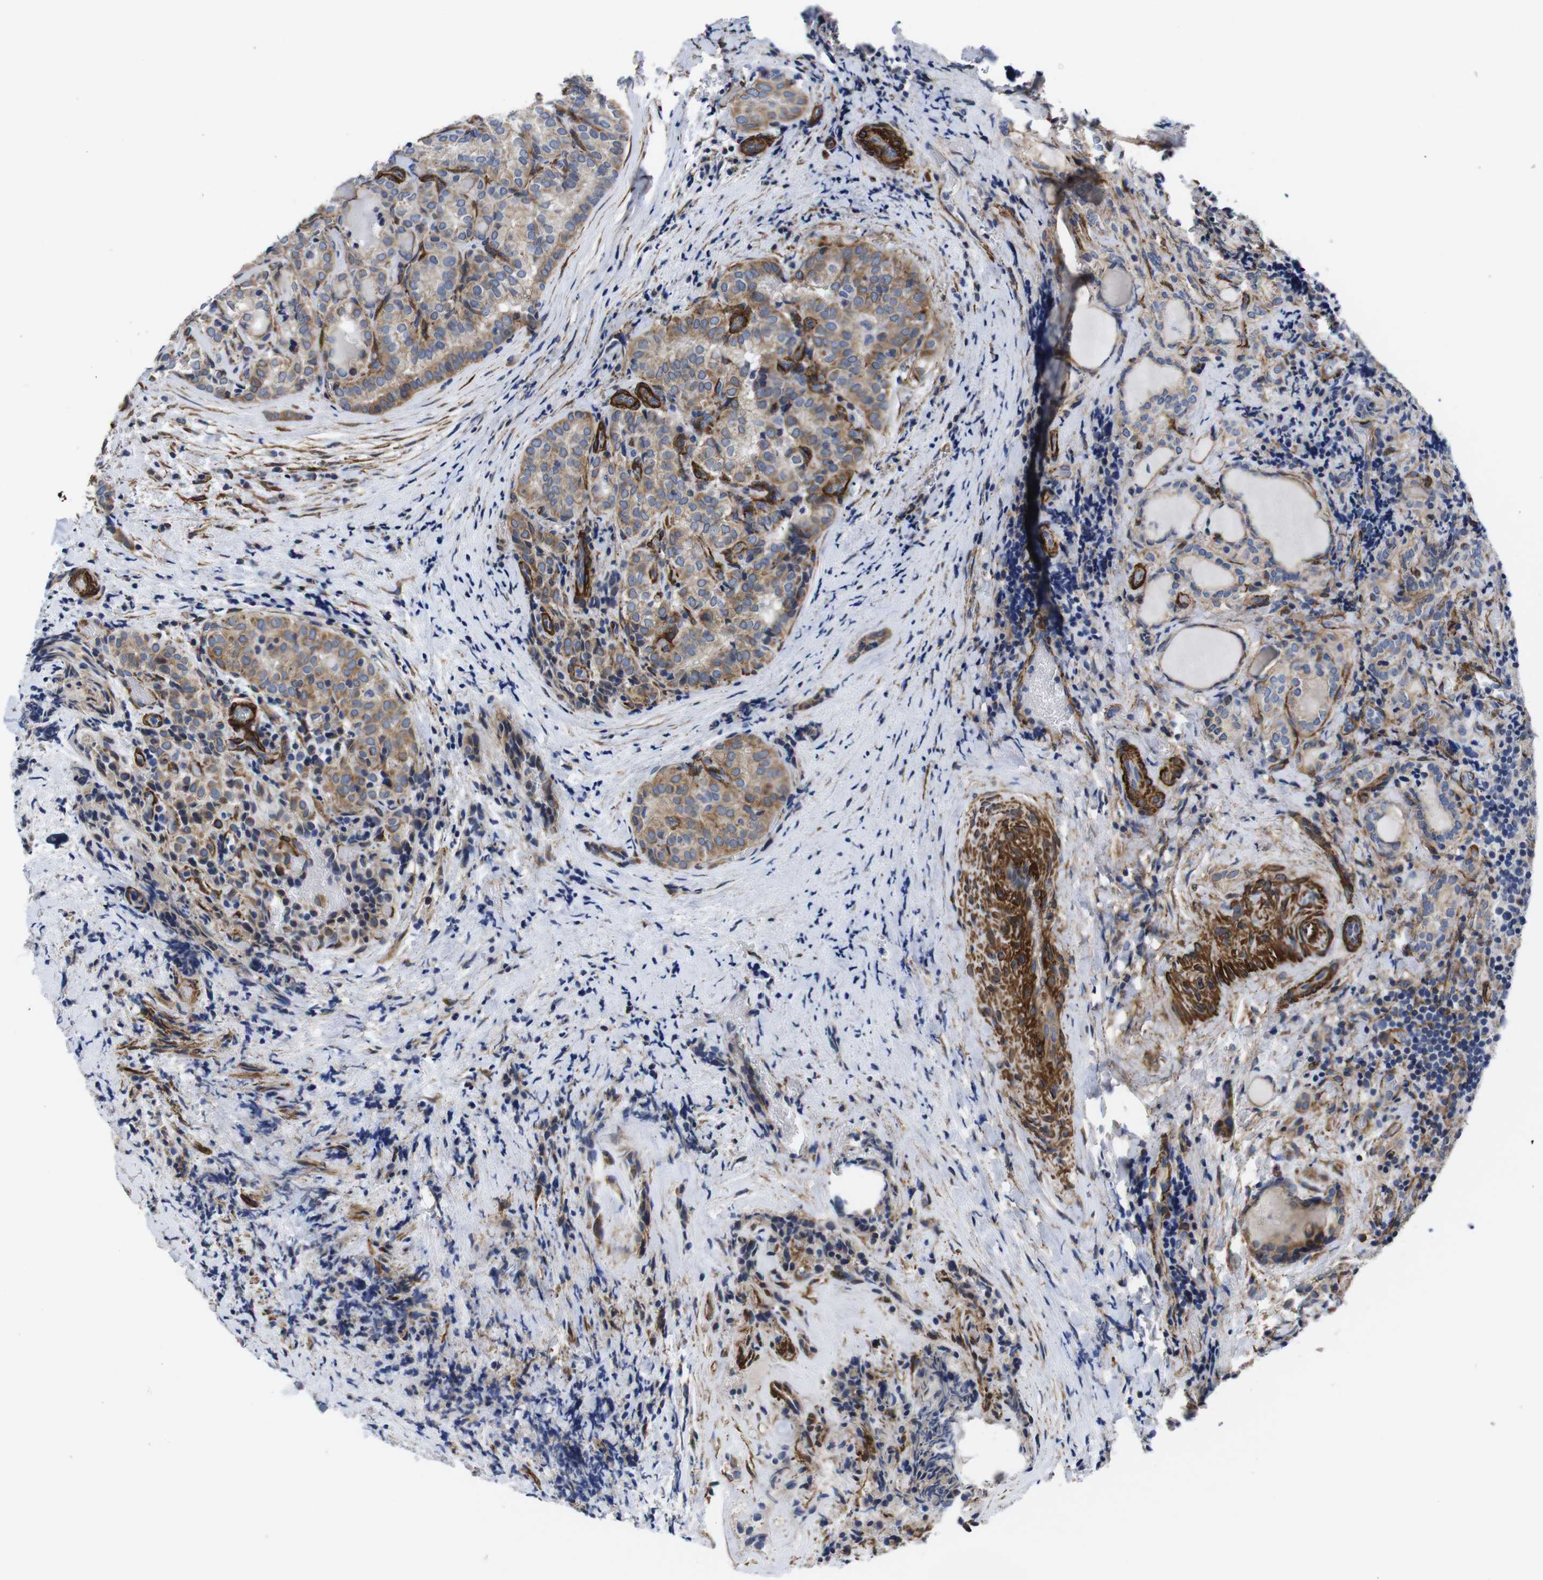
{"staining": {"intensity": "weak", "quantity": ">75%", "location": "cytoplasmic/membranous"}, "tissue": "thyroid cancer", "cell_type": "Tumor cells", "image_type": "cancer", "snomed": [{"axis": "morphology", "description": "Normal tissue, NOS"}, {"axis": "morphology", "description": "Papillary adenocarcinoma, NOS"}, {"axis": "topography", "description": "Thyroid gland"}], "caption": "Protein expression by immunohistochemistry reveals weak cytoplasmic/membranous expression in approximately >75% of tumor cells in papillary adenocarcinoma (thyroid).", "gene": "WNT10A", "patient": {"sex": "female", "age": 30}}